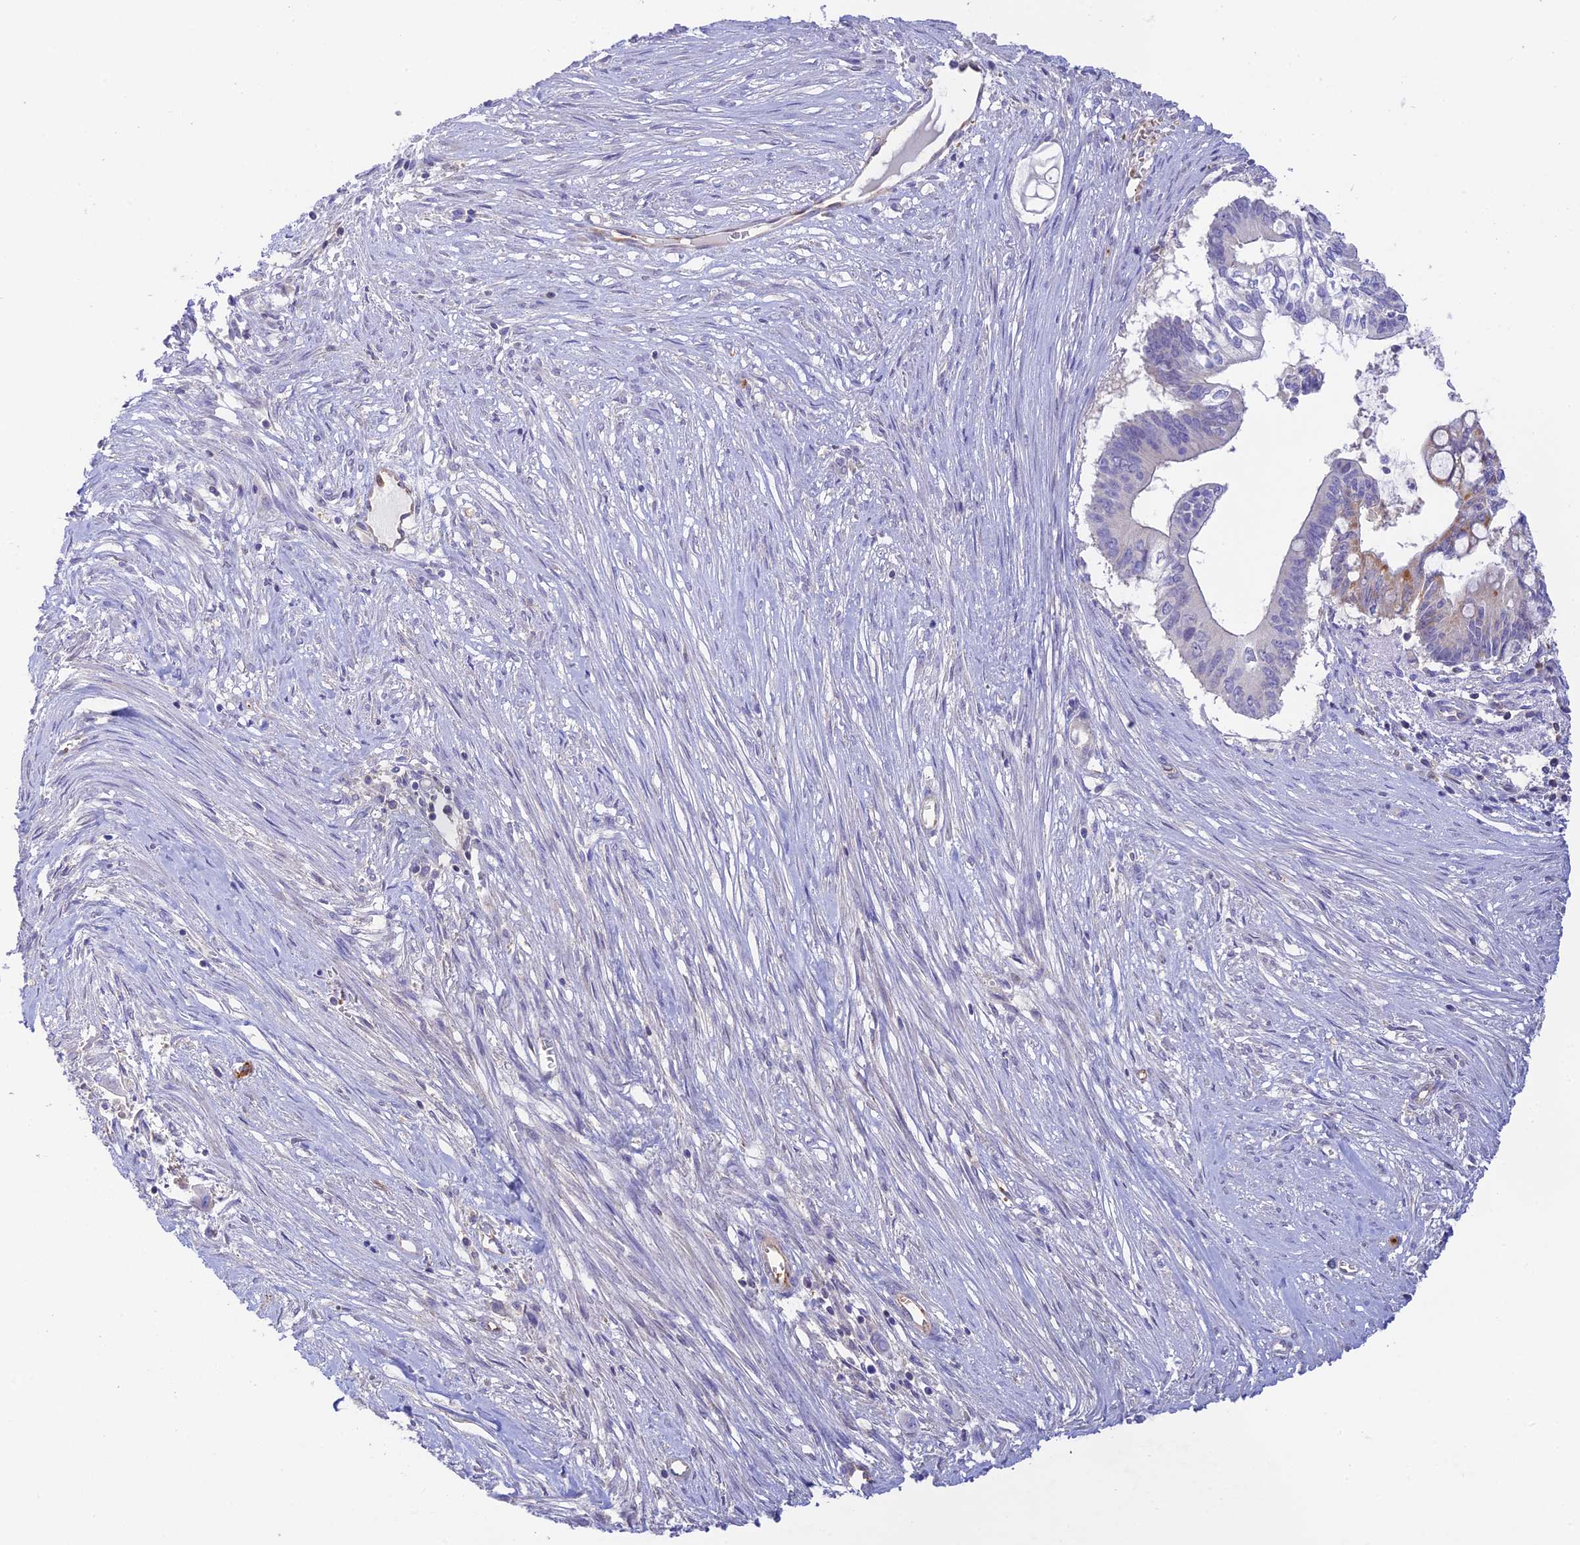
{"staining": {"intensity": "moderate", "quantity": "<25%", "location": "cytoplasmic/membranous"}, "tissue": "pancreatic cancer", "cell_type": "Tumor cells", "image_type": "cancer", "snomed": [{"axis": "morphology", "description": "Adenocarcinoma, NOS"}, {"axis": "topography", "description": "Pancreas"}], "caption": "This is a micrograph of IHC staining of pancreatic cancer, which shows moderate expression in the cytoplasmic/membranous of tumor cells.", "gene": "HDHD2", "patient": {"sex": "male", "age": 68}}